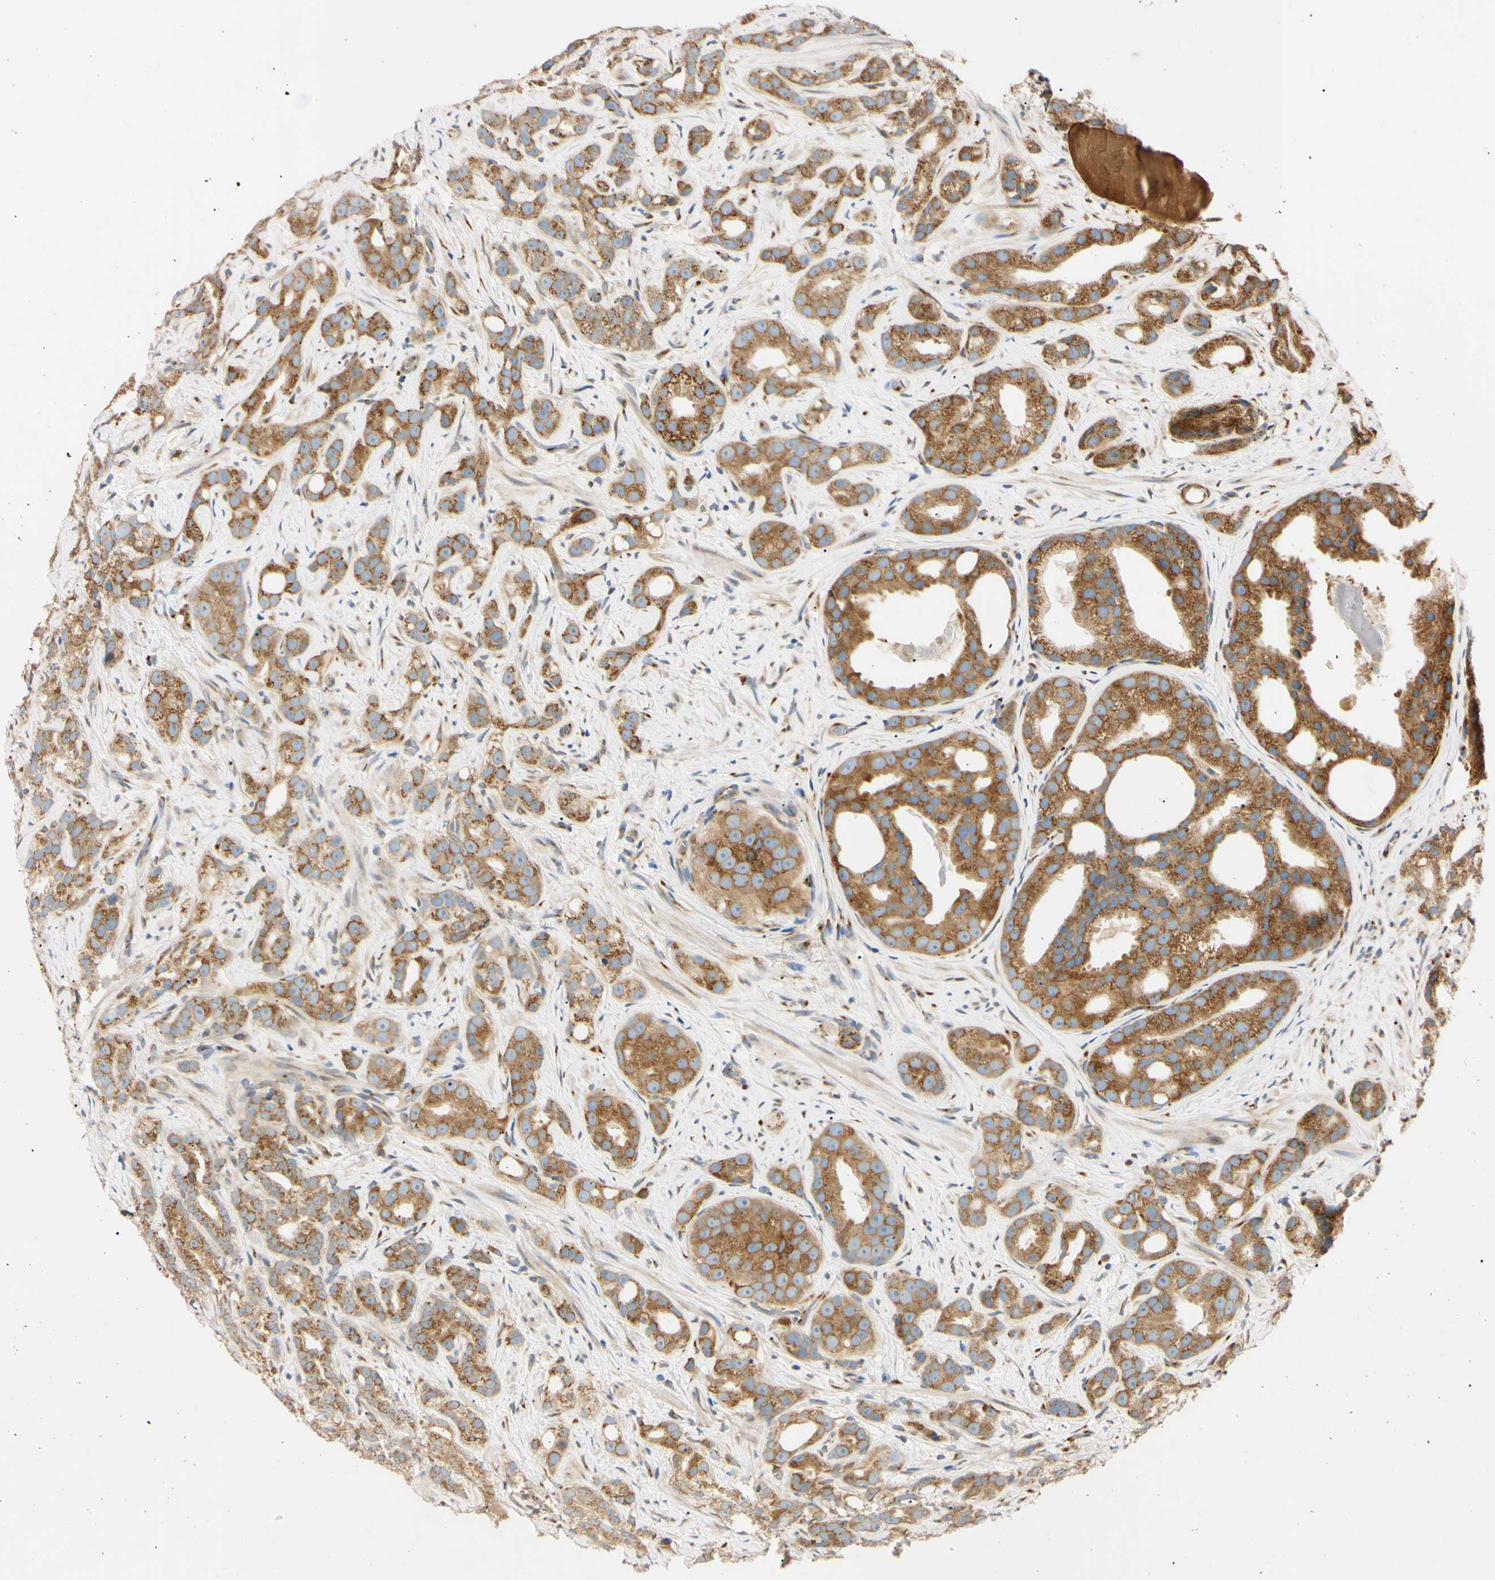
{"staining": {"intensity": "moderate", "quantity": ">75%", "location": "cytoplasmic/membranous"}, "tissue": "prostate cancer", "cell_type": "Tumor cells", "image_type": "cancer", "snomed": [{"axis": "morphology", "description": "Adenocarcinoma, Low grade"}, {"axis": "topography", "description": "Prostate"}], "caption": "Protein positivity by immunohistochemistry (IHC) demonstrates moderate cytoplasmic/membranous expression in about >75% of tumor cells in prostate cancer. Immunohistochemistry stains the protein of interest in brown and the nuclei are stained blue.", "gene": "IER3IP1", "patient": {"sex": "male", "age": 89}}